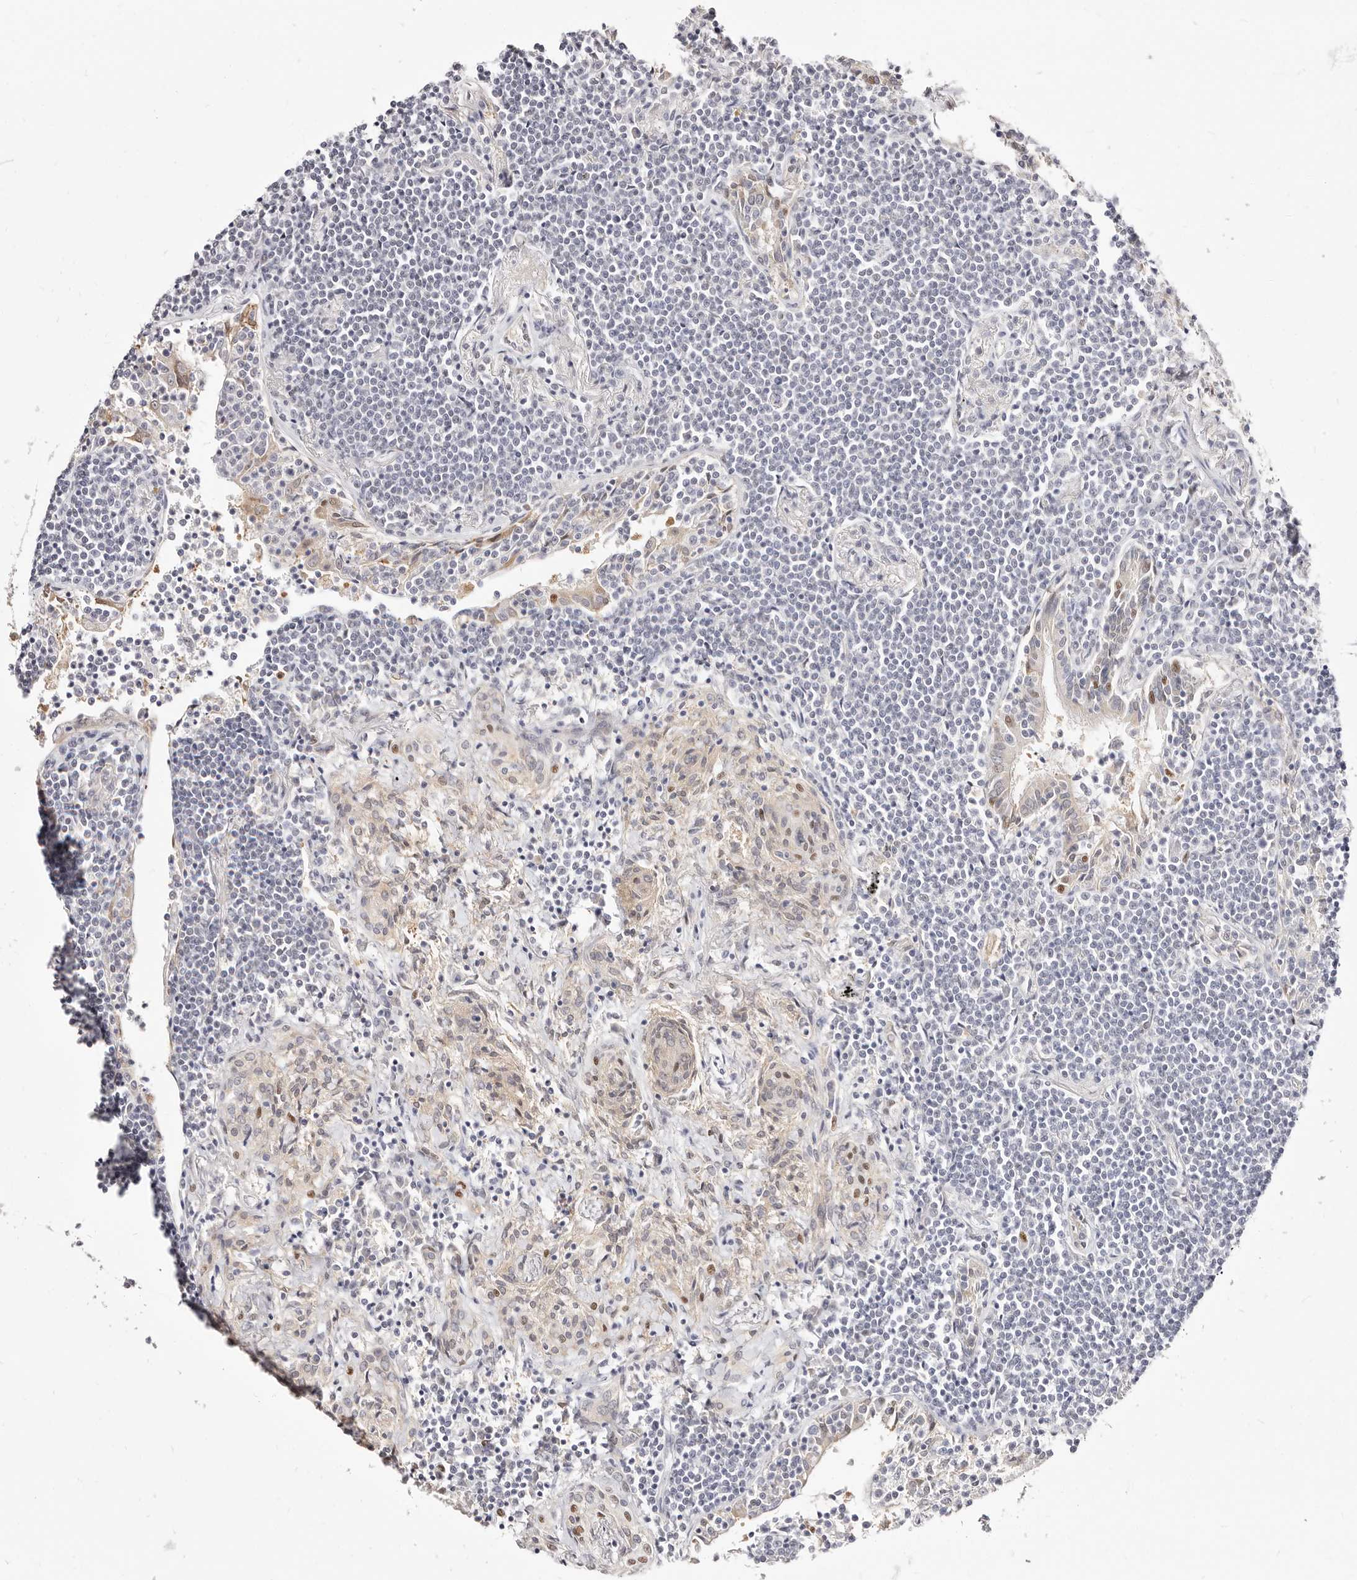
{"staining": {"intensity": "negative", "quantity": "none", "location": "none"}, "tissue": "lymphoma", "cell_type": "Tumor cells", "image_type": "cancer", "snomed": [{"axis": "morphology", "description": "Malignant lymphoma, non-Hodgkin's type, Low grade"}, {"axis": "topography", "description": "Lung"}], "caption": "There is no significant expression in tumor cells of lymphoma.", "gene": "TKT", "patient": {"sex": "female", "age": 71}}